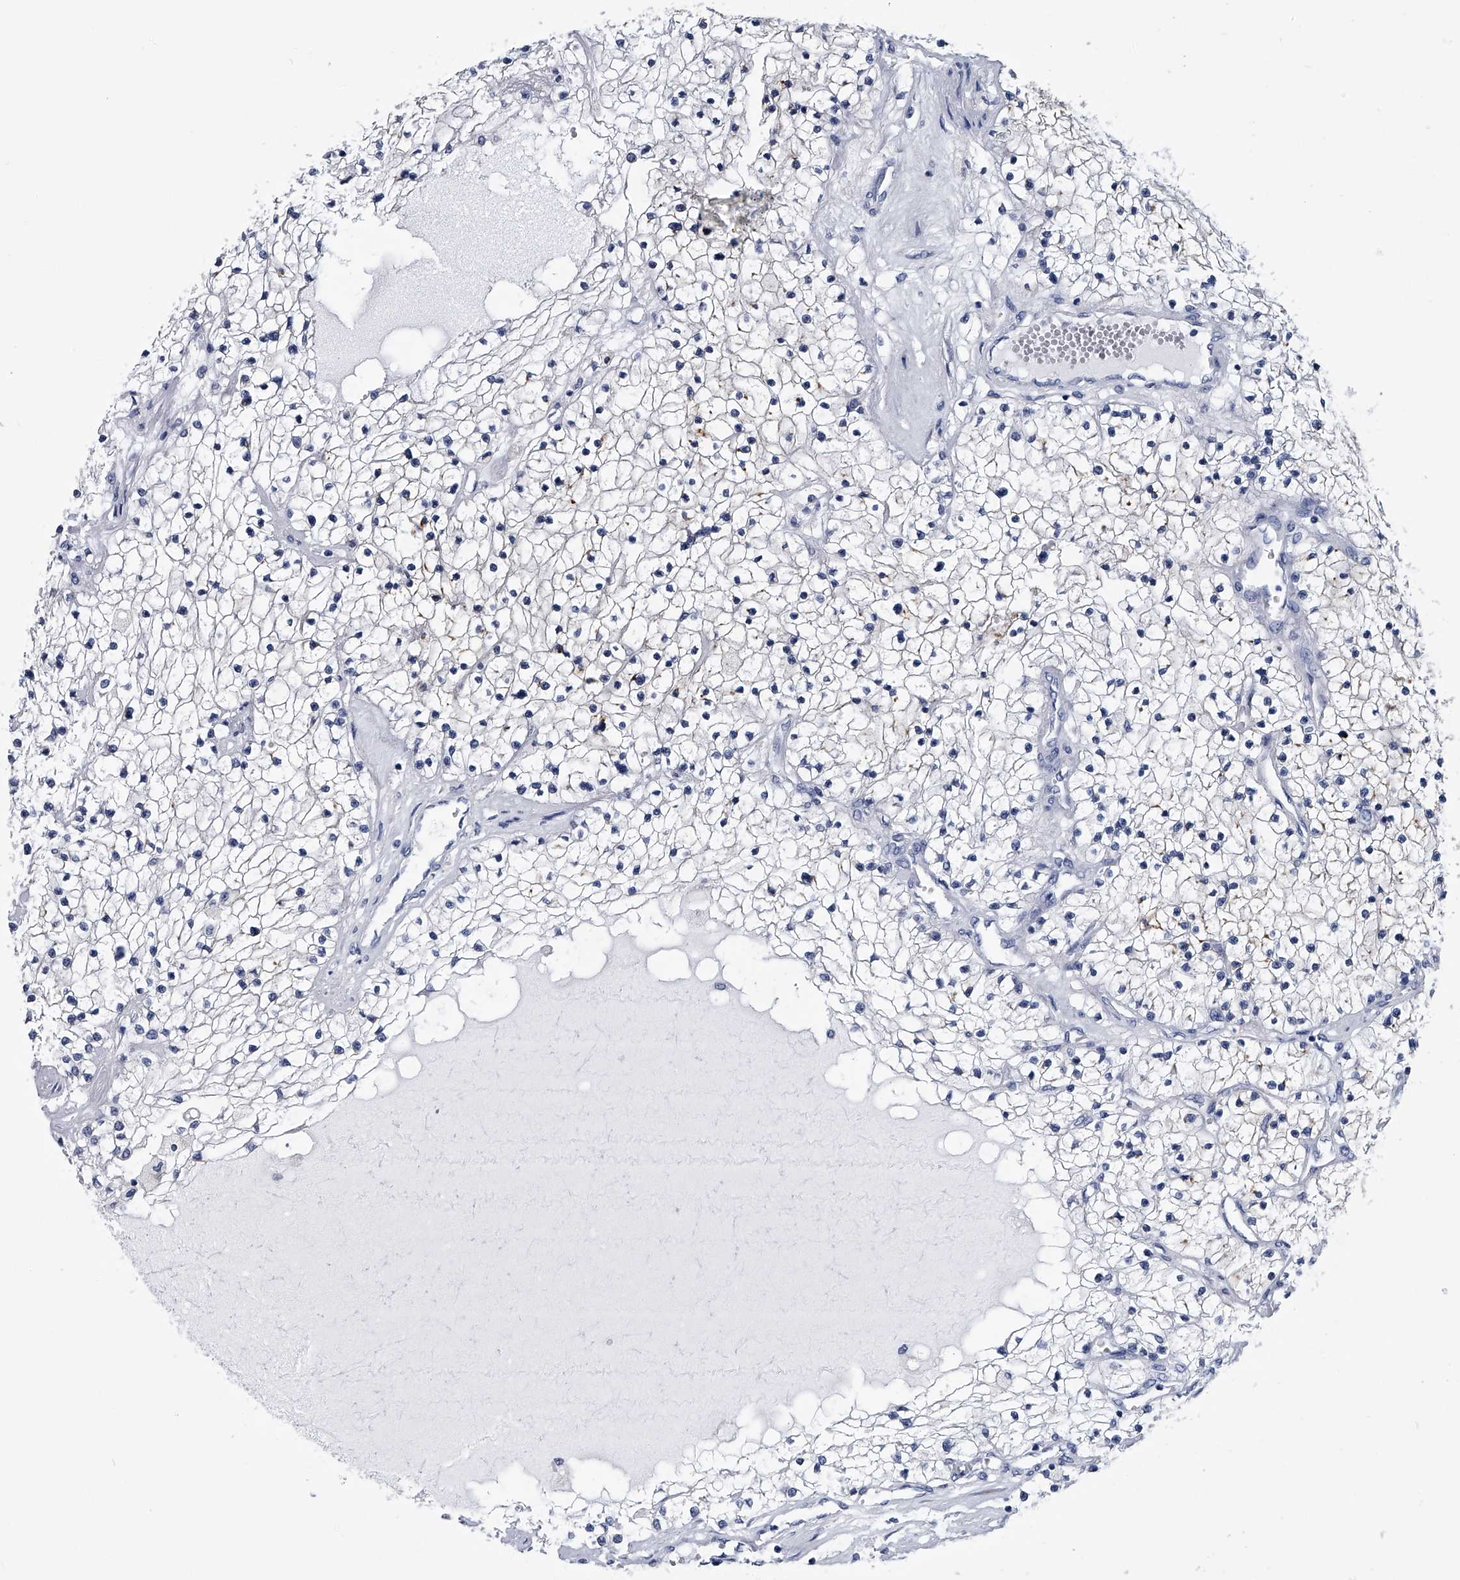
{"staining": {"intensity": "moderate", "quantity": "<25%", "location": "cytoplasmic/membranous"}, "tissue": "renal cancer", "cell_type": "Tumor cells", "image_type": "cancer", "snomed": [{"axis": "morphology", "description": "Adenocarcinoma, NOS"}, {"axis": "topography", "description": "Kidney"}], "caption": "Immunohistochemical staining of renal cancer (adenocarcinoma) demonstrates low levels of moderate cytoplasmic/membranous protein expression in approximately <25% of tumor cells.", "gene": "PDXK", "patient": {"sex": "male", "age": 68}}